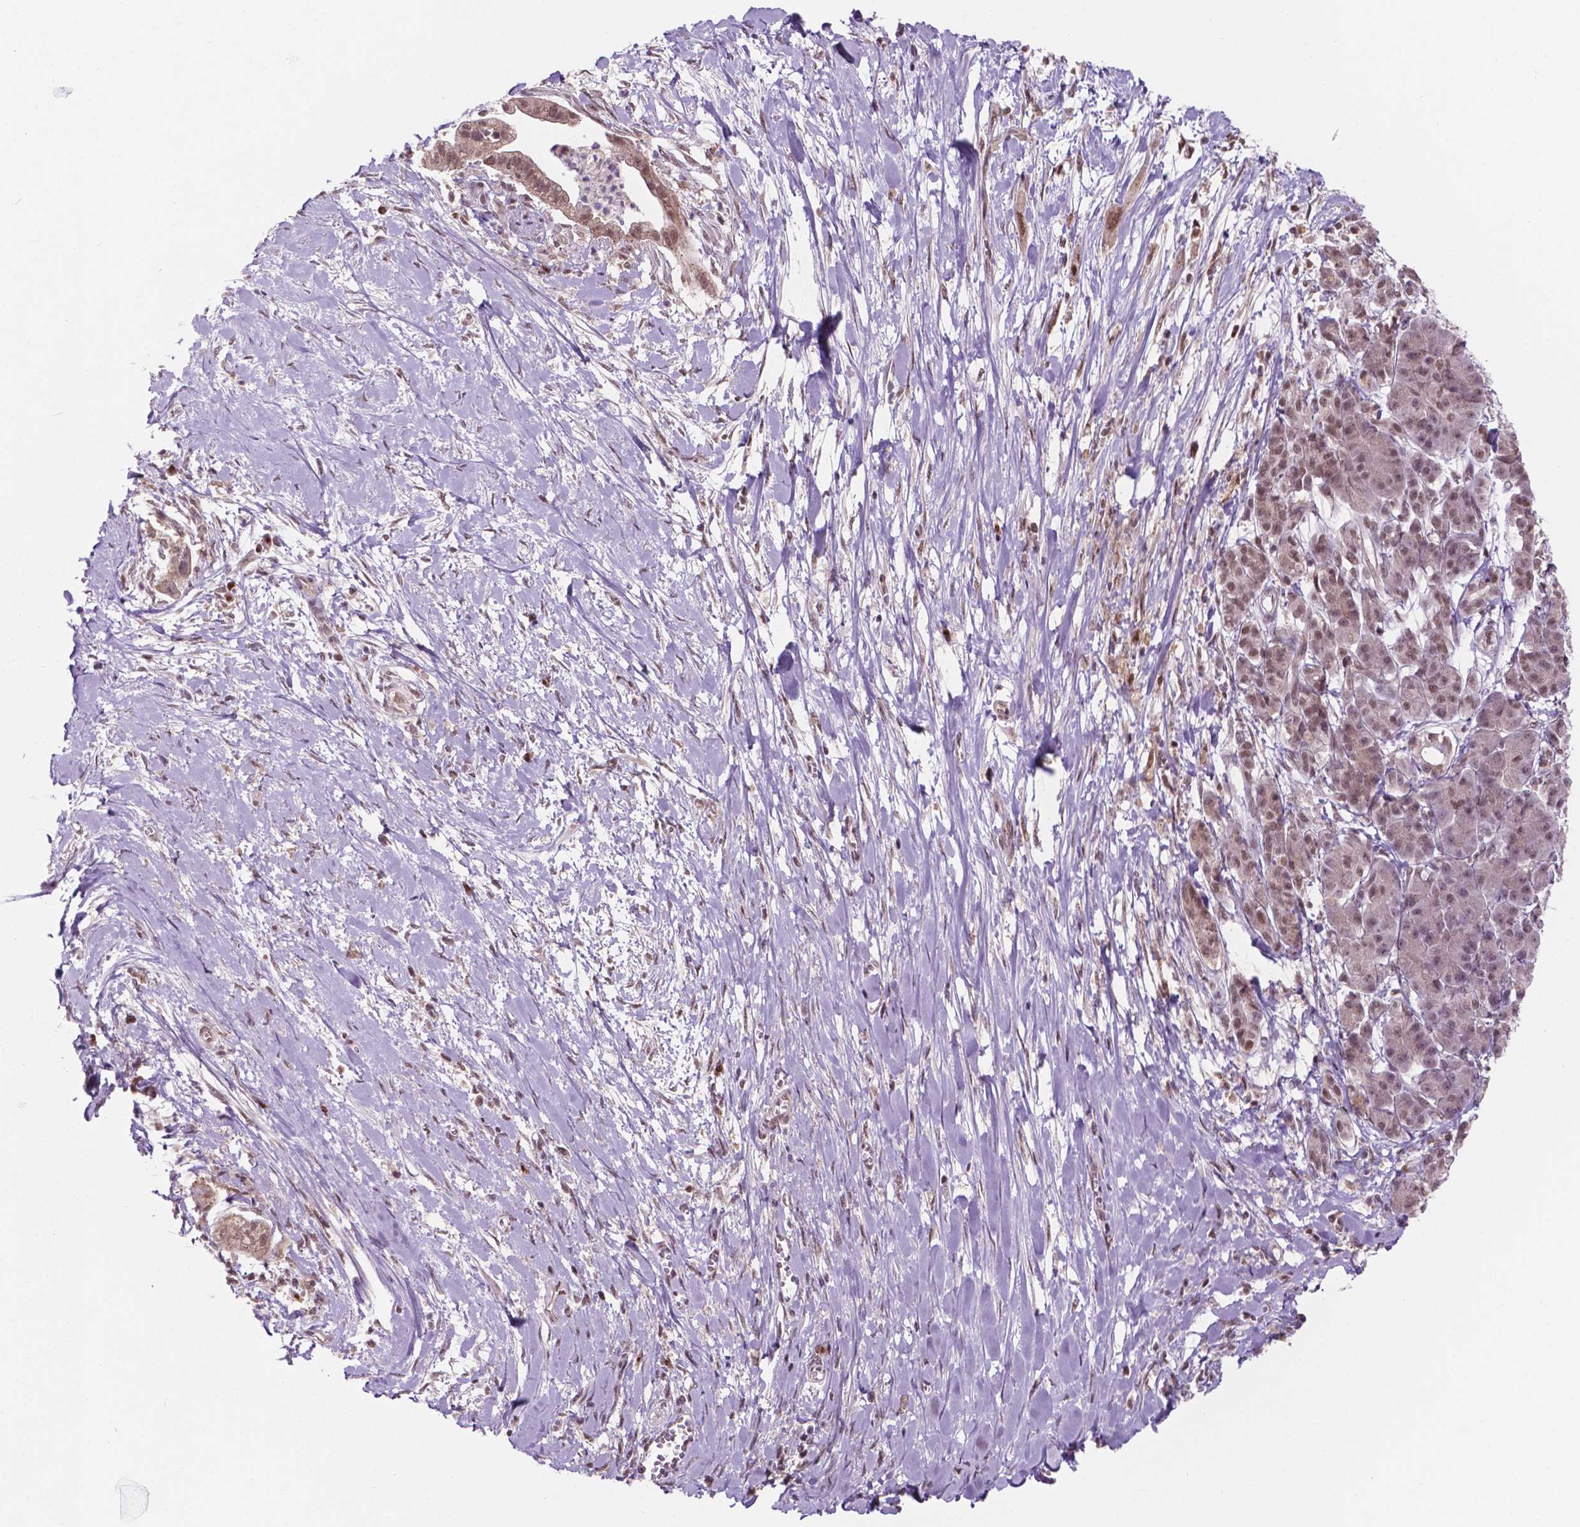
{"staining": {"intensity": "moderate", "quantity": "25%-75%", "location": "nuclear"}, "tissue": "pancreatic cancer", "cell_type": "Tumor cells", "image_type": "cancer", "snomed": [{"axis": "morphology", "description": "Normal tissue, NOS"}, {"axis": "morphology", "description": "Adenocarcinoma, NOS"}, {"axis": "topography", "description": "Lymph node"}, {"axis": "topography", "description": "Pancreas"}], "caption": "Protein staining of pancreatic adenocarcinoma tissue reveals moderate nuclear expression in approximately 25%-75% of tumor cells. The protein of interest is stained brown, and the nuclei are stained in blue (DAB IHC with brightfield microscopy, high magnification).", "gene": "PER2", "patient": {"sex": "female", "age": 58}}